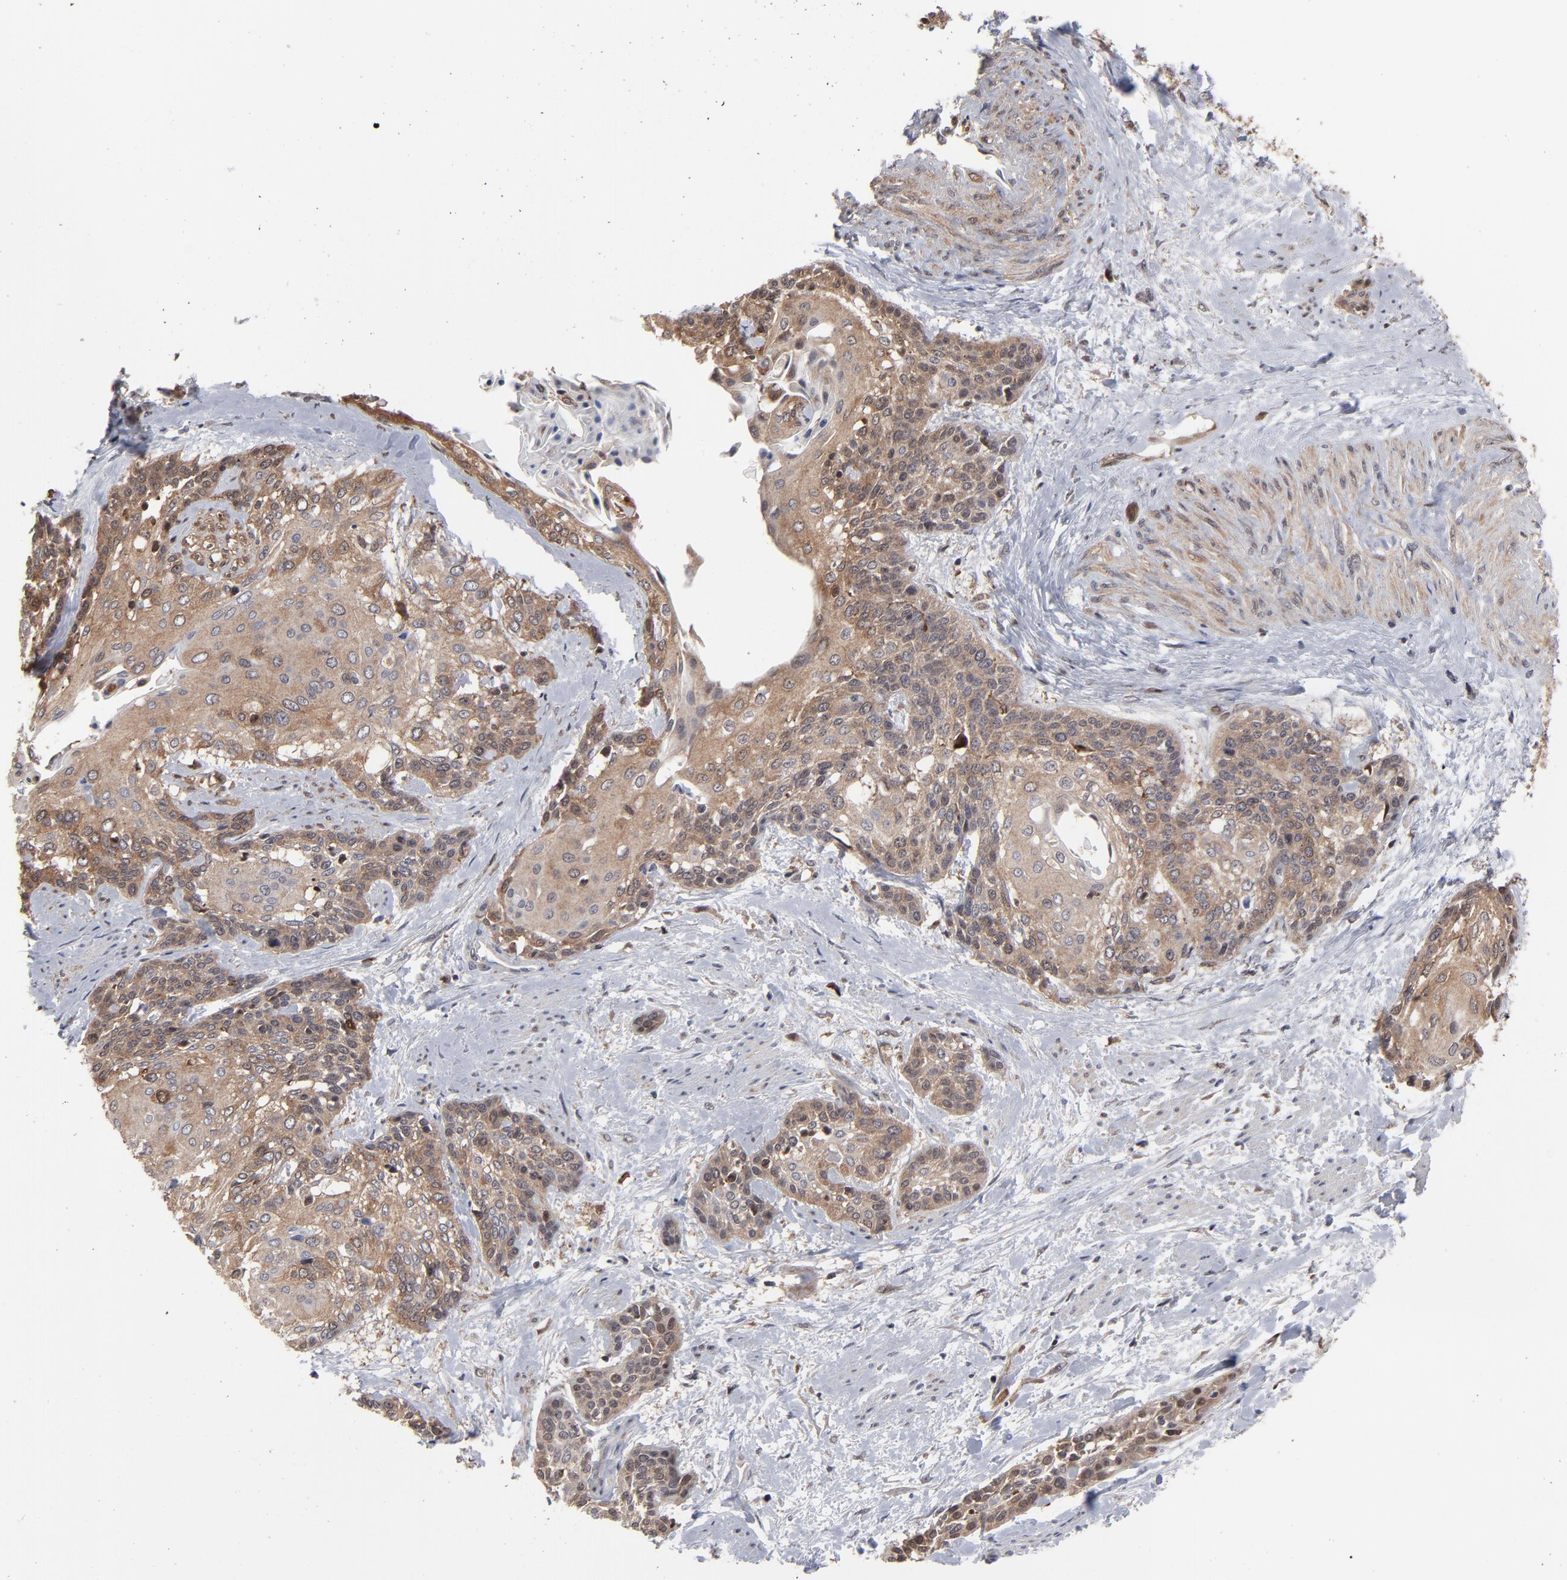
{"staining": {"intensity": "moderate", "quantity": ">75%", "location": "cytoplasmic/membranous"}, "tissue": "cervical cancer", "cell_type": "Tumor cells", "image_type": "cancer", "snomed": [{"axis": "morphology", "description": "Squamous cell carcinoma, NOS"}, {"axis": "topography", "description": "Cervix"}], "caption": "The photomicrograph reveals staining of cervical cancer (squamous cell carcinoma), revealing moderate cytoplasmic/membranous protein expression (brown color) within tumor cells. The staining was performed using DAB, with brown indicating positive protein expression. Nuclei are stained blue with hematoxylin.", "gene": "MAP2K1", "patient": {"sex": "female", "age": 57}}